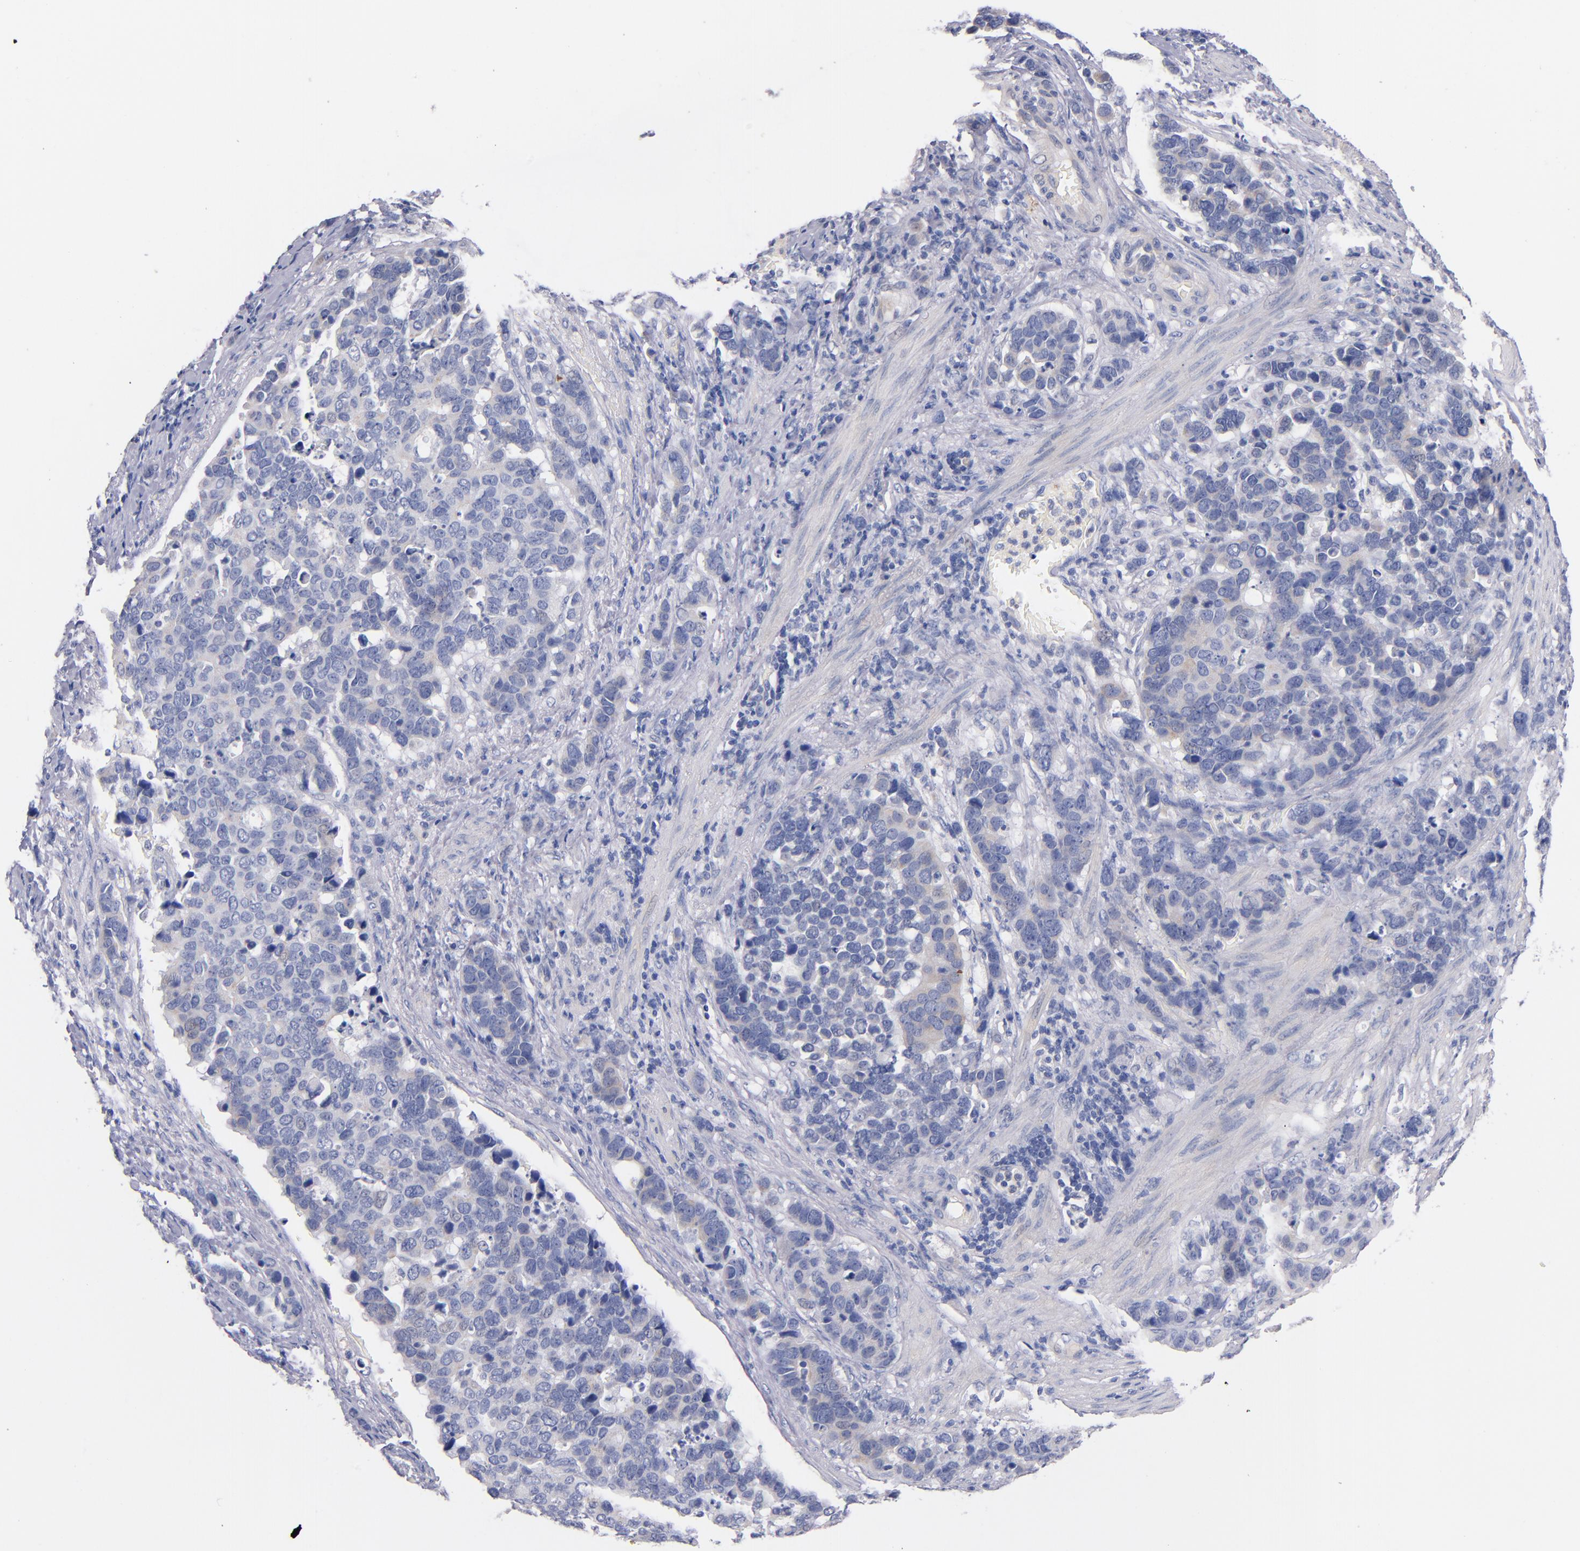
{"staining": {"intensity": "negative", "quantity": "none", "location": "none"}, "tissue": "stomach cancer", "cell_type": "Tumor cells", "image_type": "cancer", "snomed": [{"axis": "morphology", "description": "Adenocarcinoma, NOS"}, {"axis": "topography", "description": "Stomach, upper"}], "caption": "The immunohistochemistry image has no significant staining in tumor cells of stomach cancer (adenocarcinoma) tissue.", "gene": "CNTNAP2", "patient": {"sex": "male", "age": 71}}